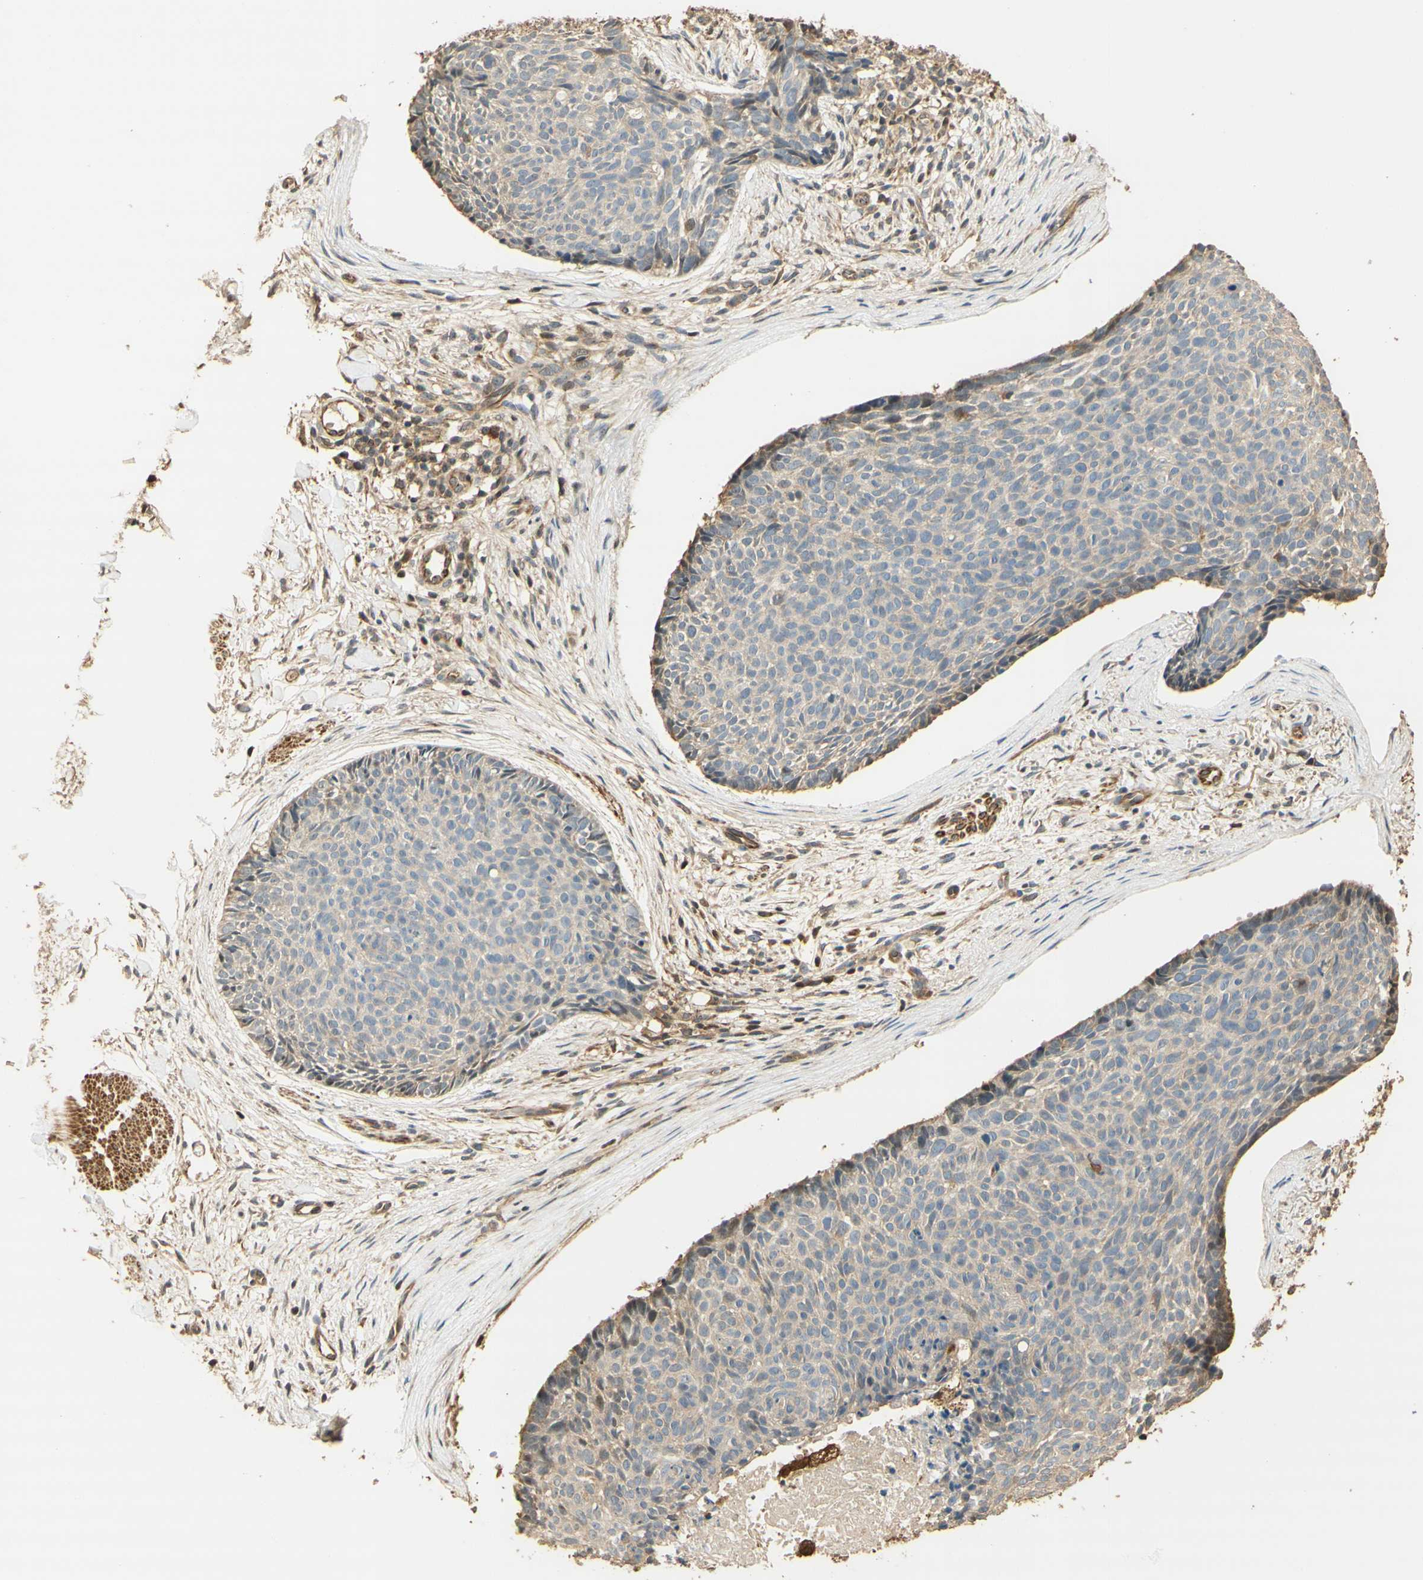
{"staining": {"intensity": "weak", "quantity": ">75%", "location": "cytoplasmic/membranous"}, "tissue": "skin cancer", "cell_type": "Tumor cells", "image_type": "cancer", "snomed": [{"axis": "morphology", "description": "Normal tissue, NOS"}, {"axis": "morphology", "description": "Basal cell carcinoma"}, {"axis": "topography", "description": "Skin"}], "caption": "Weak cytoplasmic/membranous positivity for a protein is present in about >75% of tumor cells of basal cell carcinoma (skin) using immunohistochemistry (IHC).", "gene": "AGER", "patient": {"sex": "female", "age": 56}}